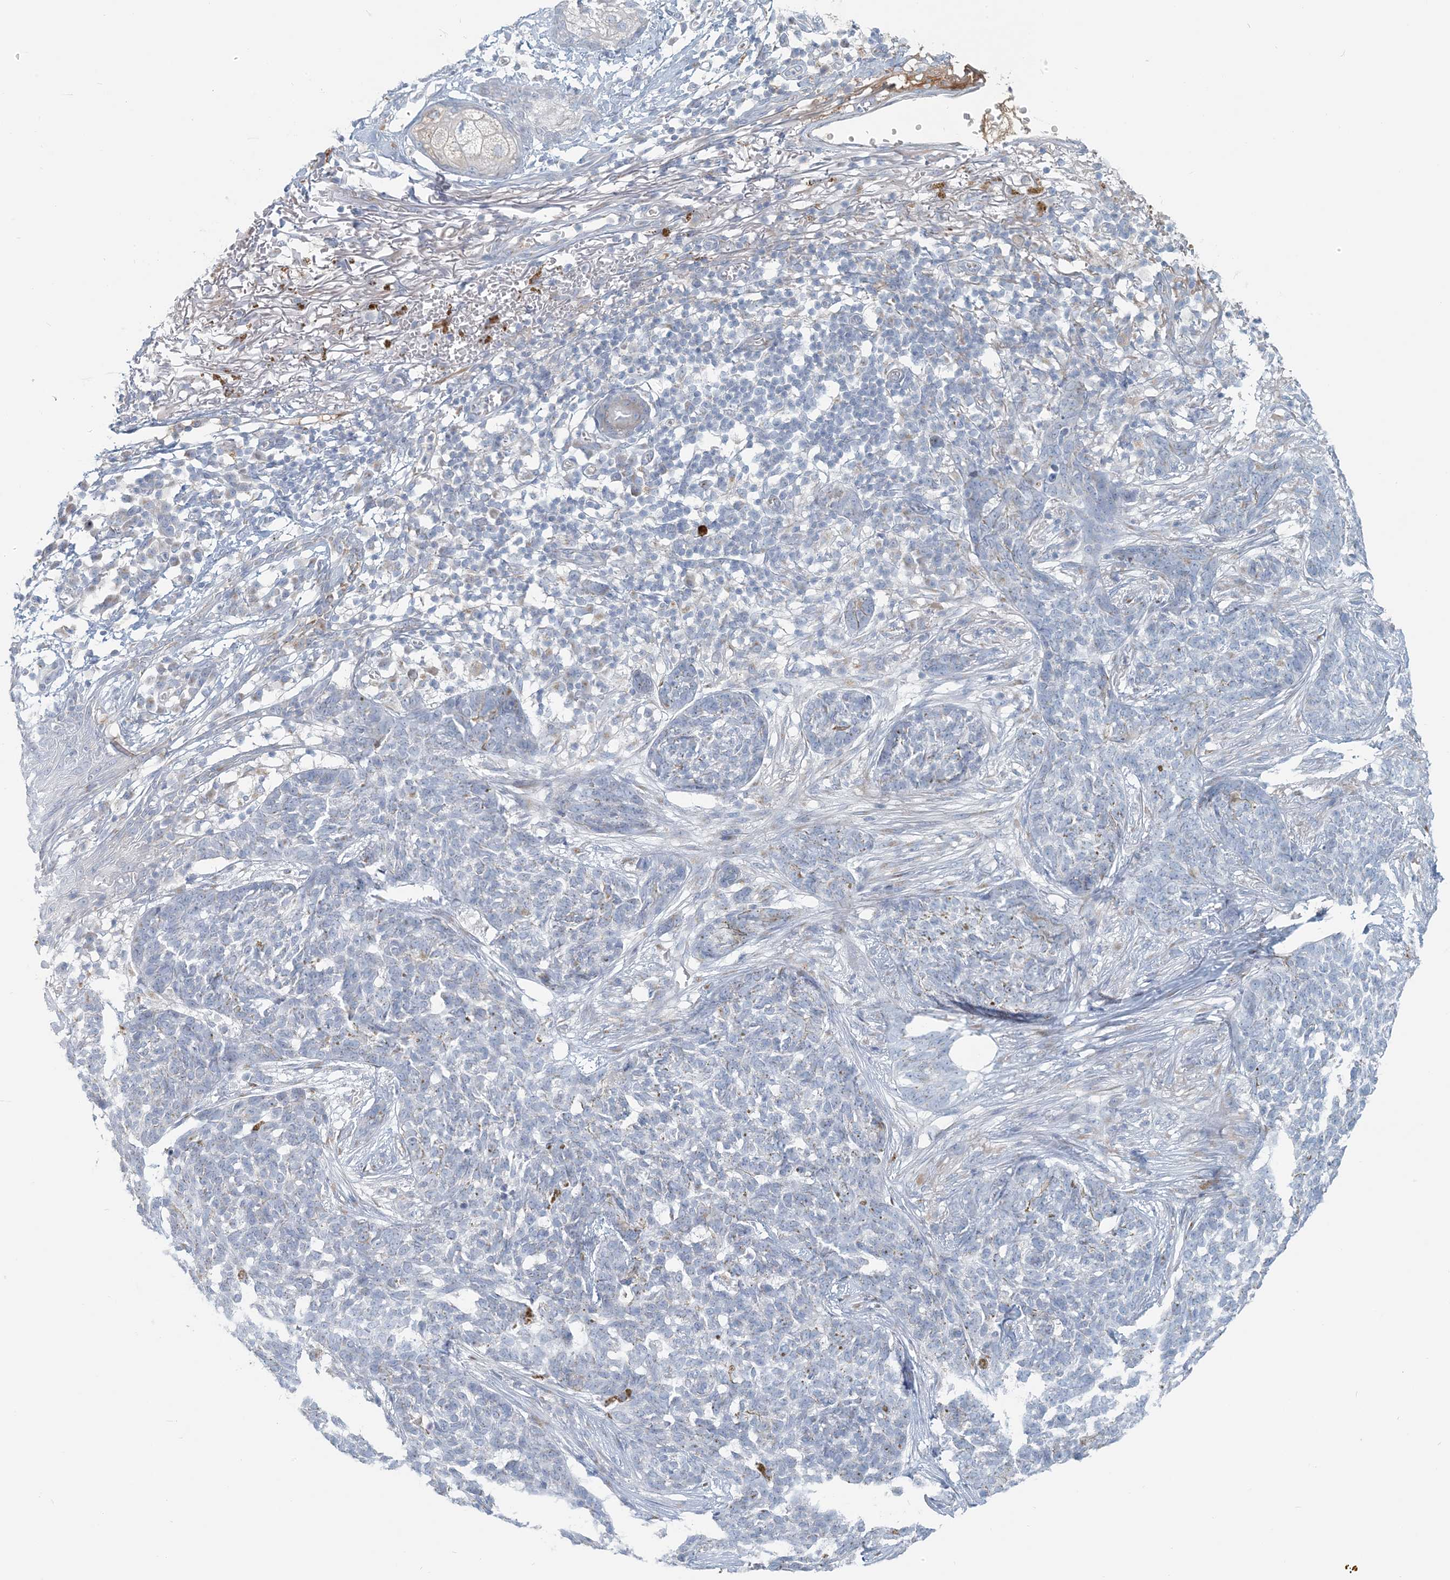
{"staining": {"intensity": "negative", "quantity": "none", "location": "none"}, "tissue": "skin cancer", "cell_type": "Tumor cells", "image_type": "cancer", "snomed": [{"axis": "morphology", "description": "Basal cell carcinoma"}, {"axis": "topography", "description": "Skin"}], "caption": "The photomicrograph displays no significant positivity in tumor cells of skin cancer.", "gene": "SCML1", "patient": {"sex": "male", "age": 85}}